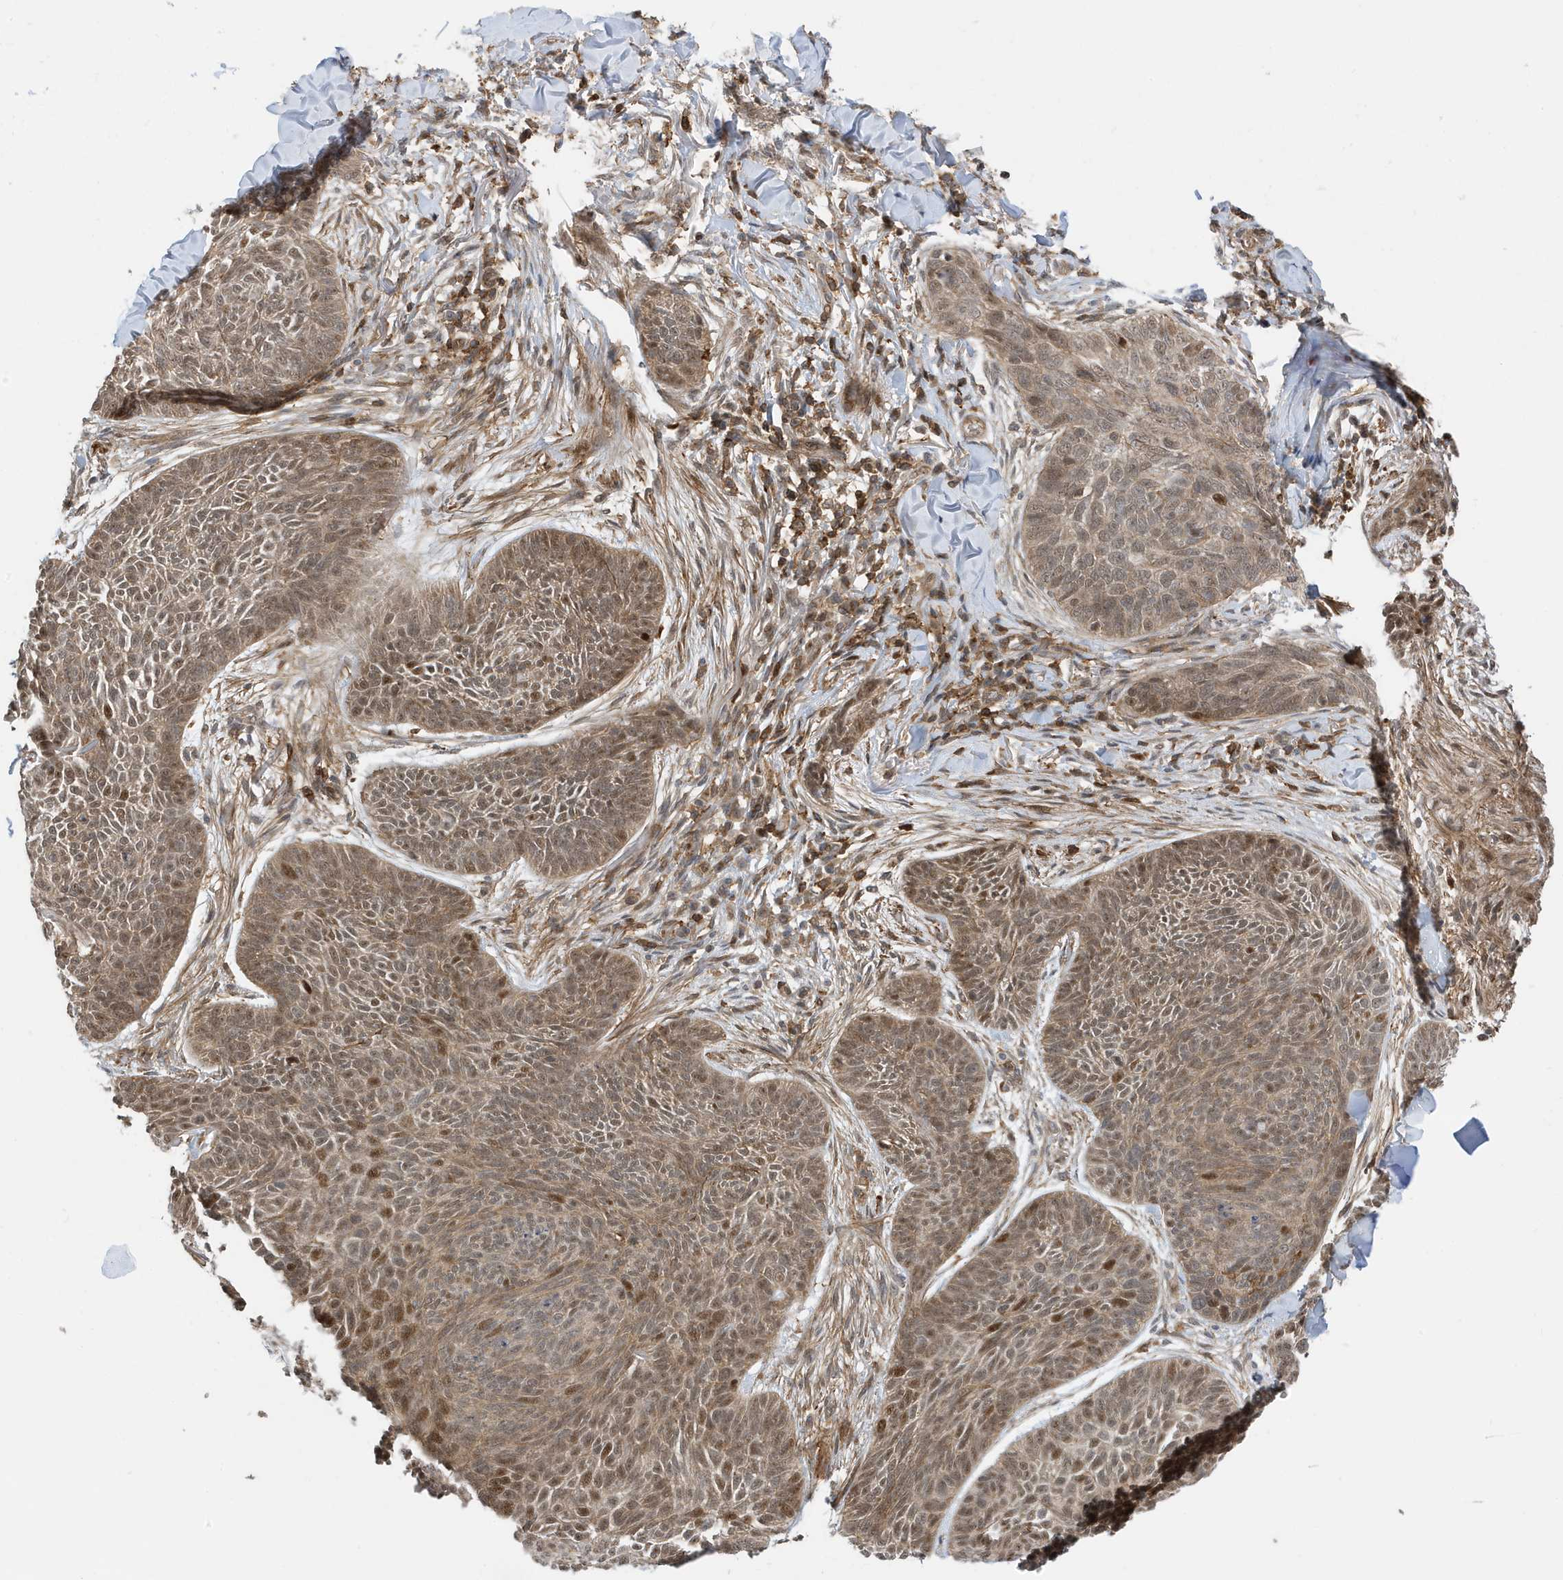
{"staining": {"intensity": "moderate", "quantity": ">75%", "location": "cytoplasmic/membranous,nuclear"}, "tissue": "skin cancer", "cell_type": "Tumor cells", "image_type": "cancer", "snomed": [{"axis": "morphology", "description": "Basal cell carcinoma"}, {"axis": "topography", "description": "Skin"}], "caption": "Moderate cytoplasmic/membranous and nuclear staining is identified in about >75% of tumor cells in basal cell carcinoma (skin).", "gene": "TATDN3", "patient": {"sex": "male", "age": 85}}